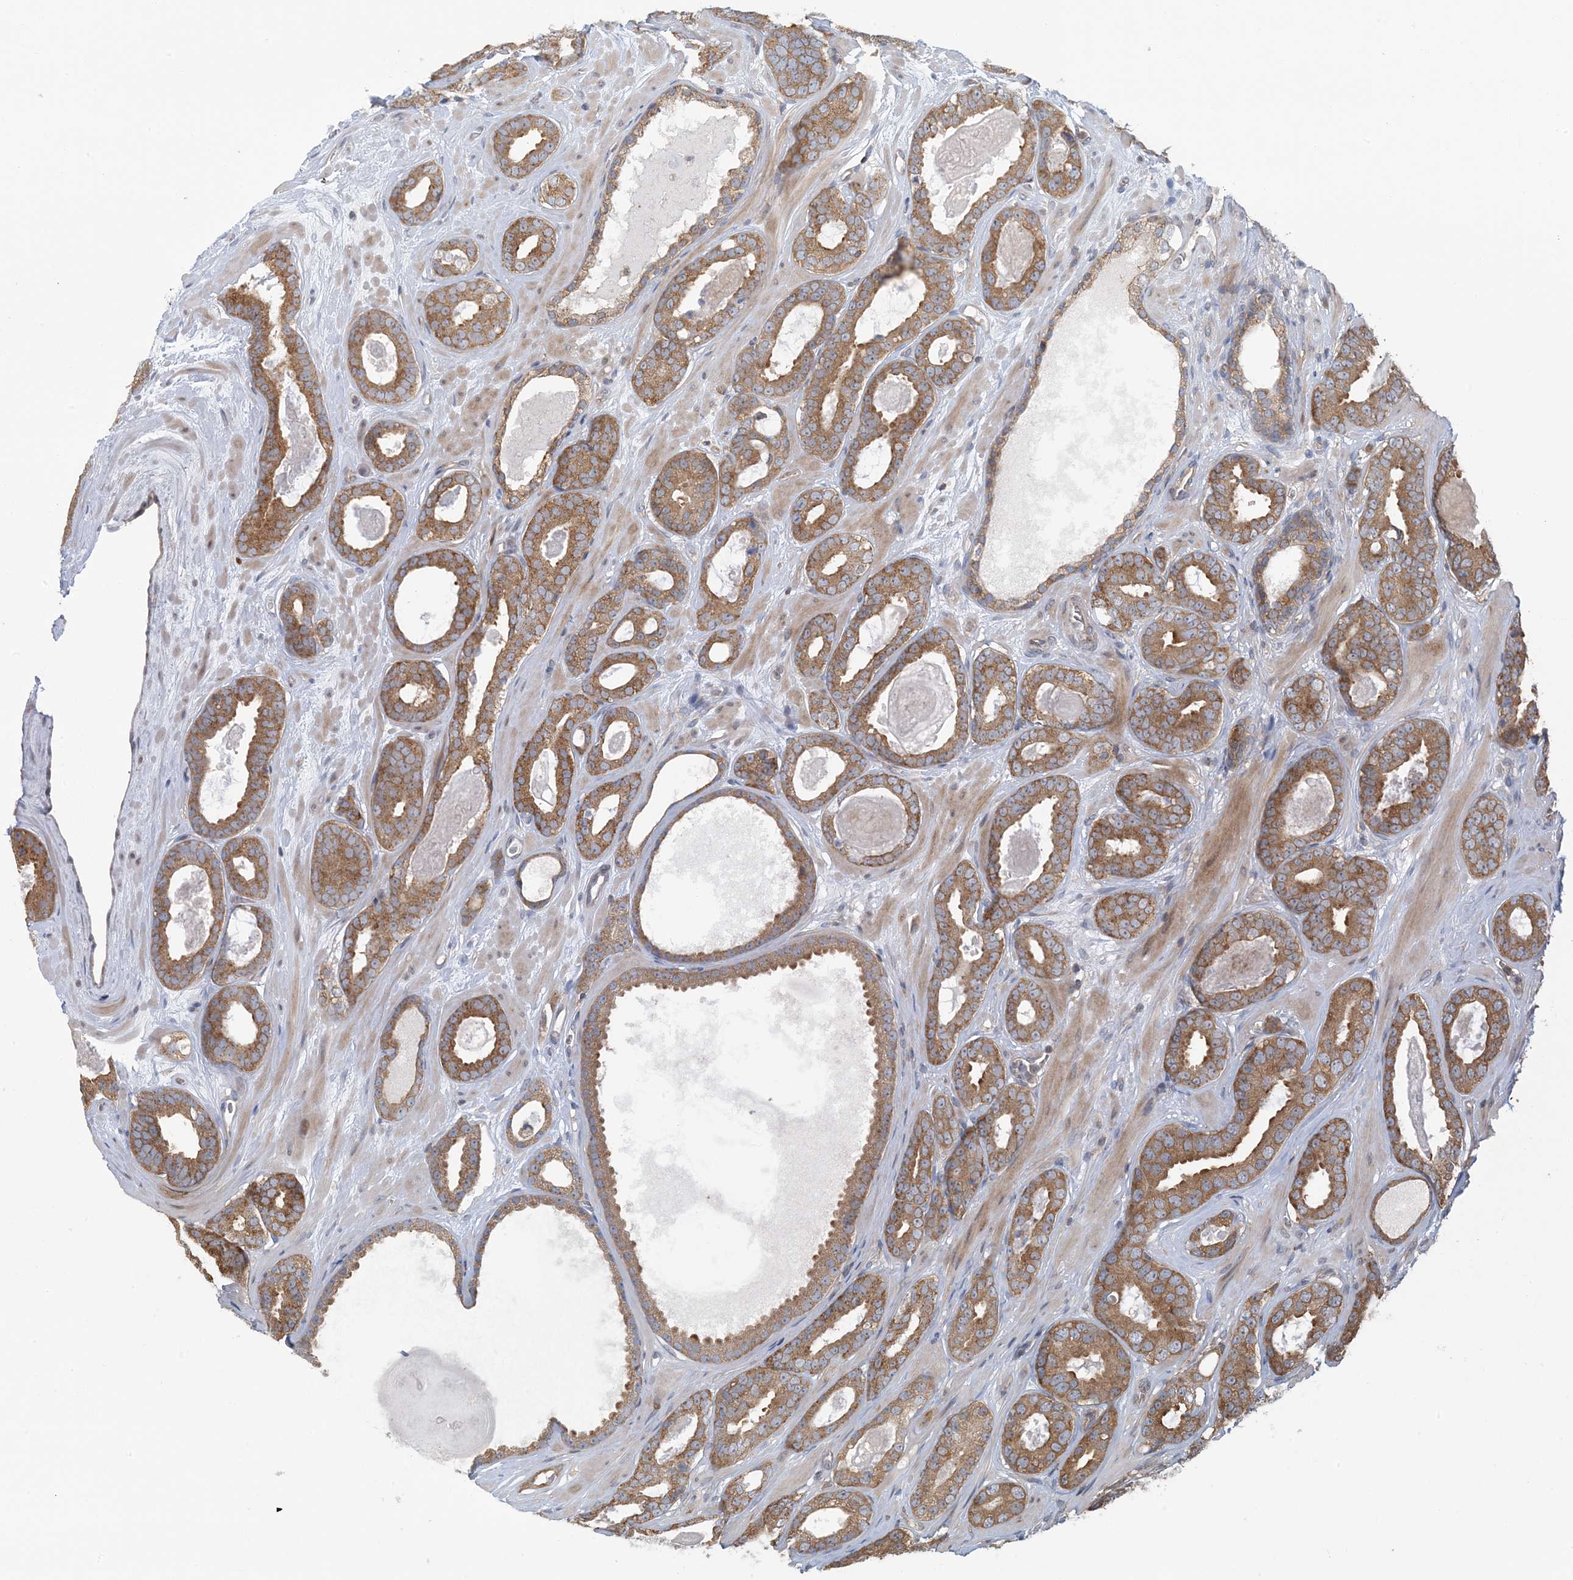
{"staining": {"intensity": "moderate", "quantity": ">75%", "location": "cytoplasmic/membranous"}, "tissue": "prostate cancer", "cell_type": "Tumor cells", "image_type": "cancer", "snomed": [{"axis": "morphology", "description": "Adenocarcinoma, High grade"}, {"axis": "topography", "description": "Prostate"}], "caption": "Protein analysis of prostate cancer (high-grade adenocarcinoma) tissue reveals moderate cytoplasmic/membranous expression in approximately >75% of tumor cells.", "gene": "ATP13A2", "patient": {"sex": "male", "age": 60}}